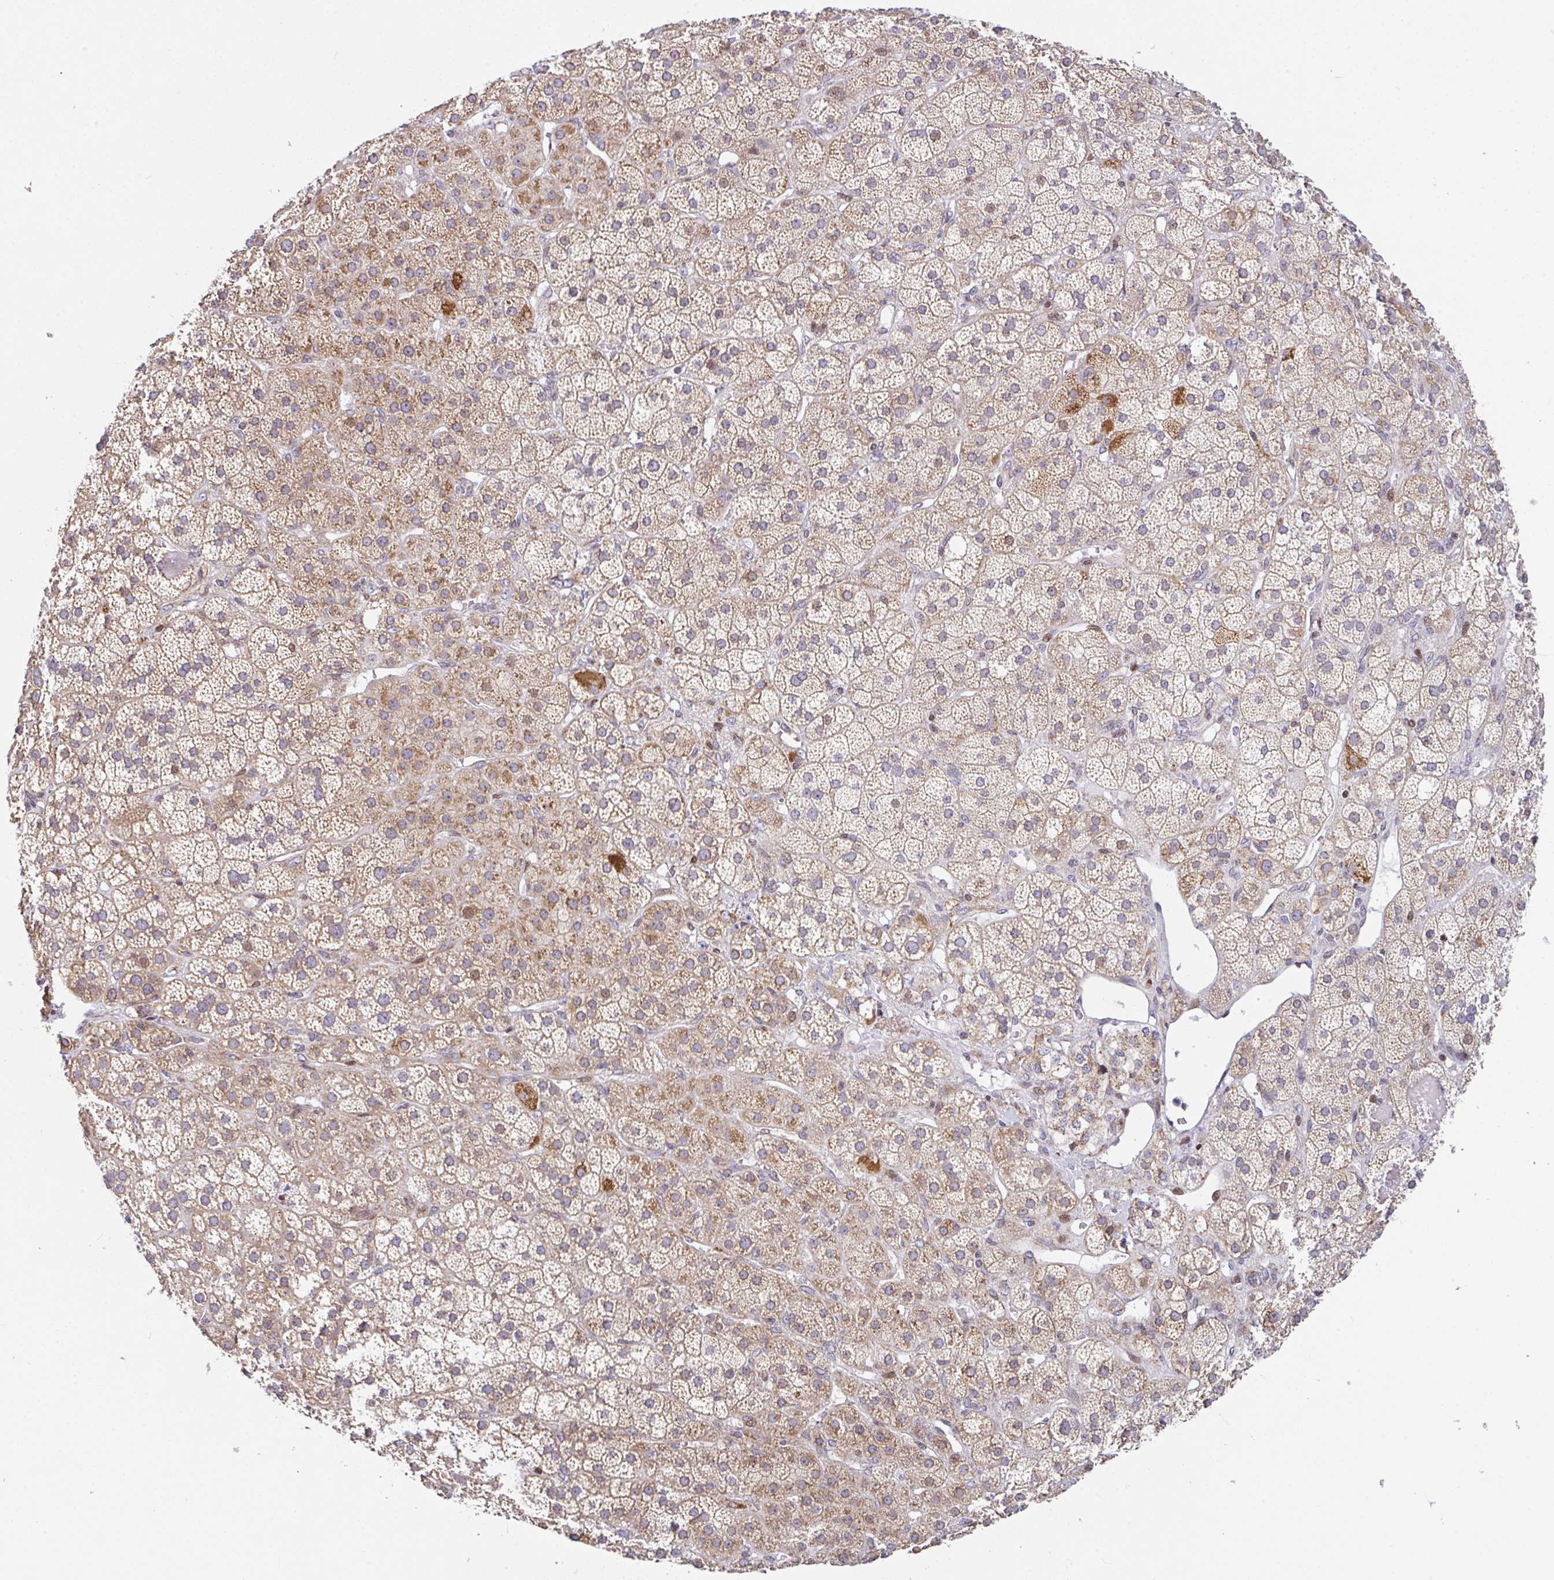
{"staining": {"intensity": "moderate", "quantity": ">75%", "location": "cytoplasmic/membranous"}, "tissue": "adrenal gland", "cell_type": "Glandular cells", "image_type": "normal", "snomed": [{"axis": "morphology", "description": "Normal tissue, NOS"}, {"axis": "topography", "description": "Adrenal gland"}], "caption": "Immunohistochemical staining of benign human adrenal gland displays >75% levels of moderate cytoplasmic/membranous protein expression in approximately >75% of glandular cells. (brown staining indicates protein expression, while blue staining denotes nuclei).", "gene": "FIGNL1", "patient": {"sex": "male", "age": 57}}